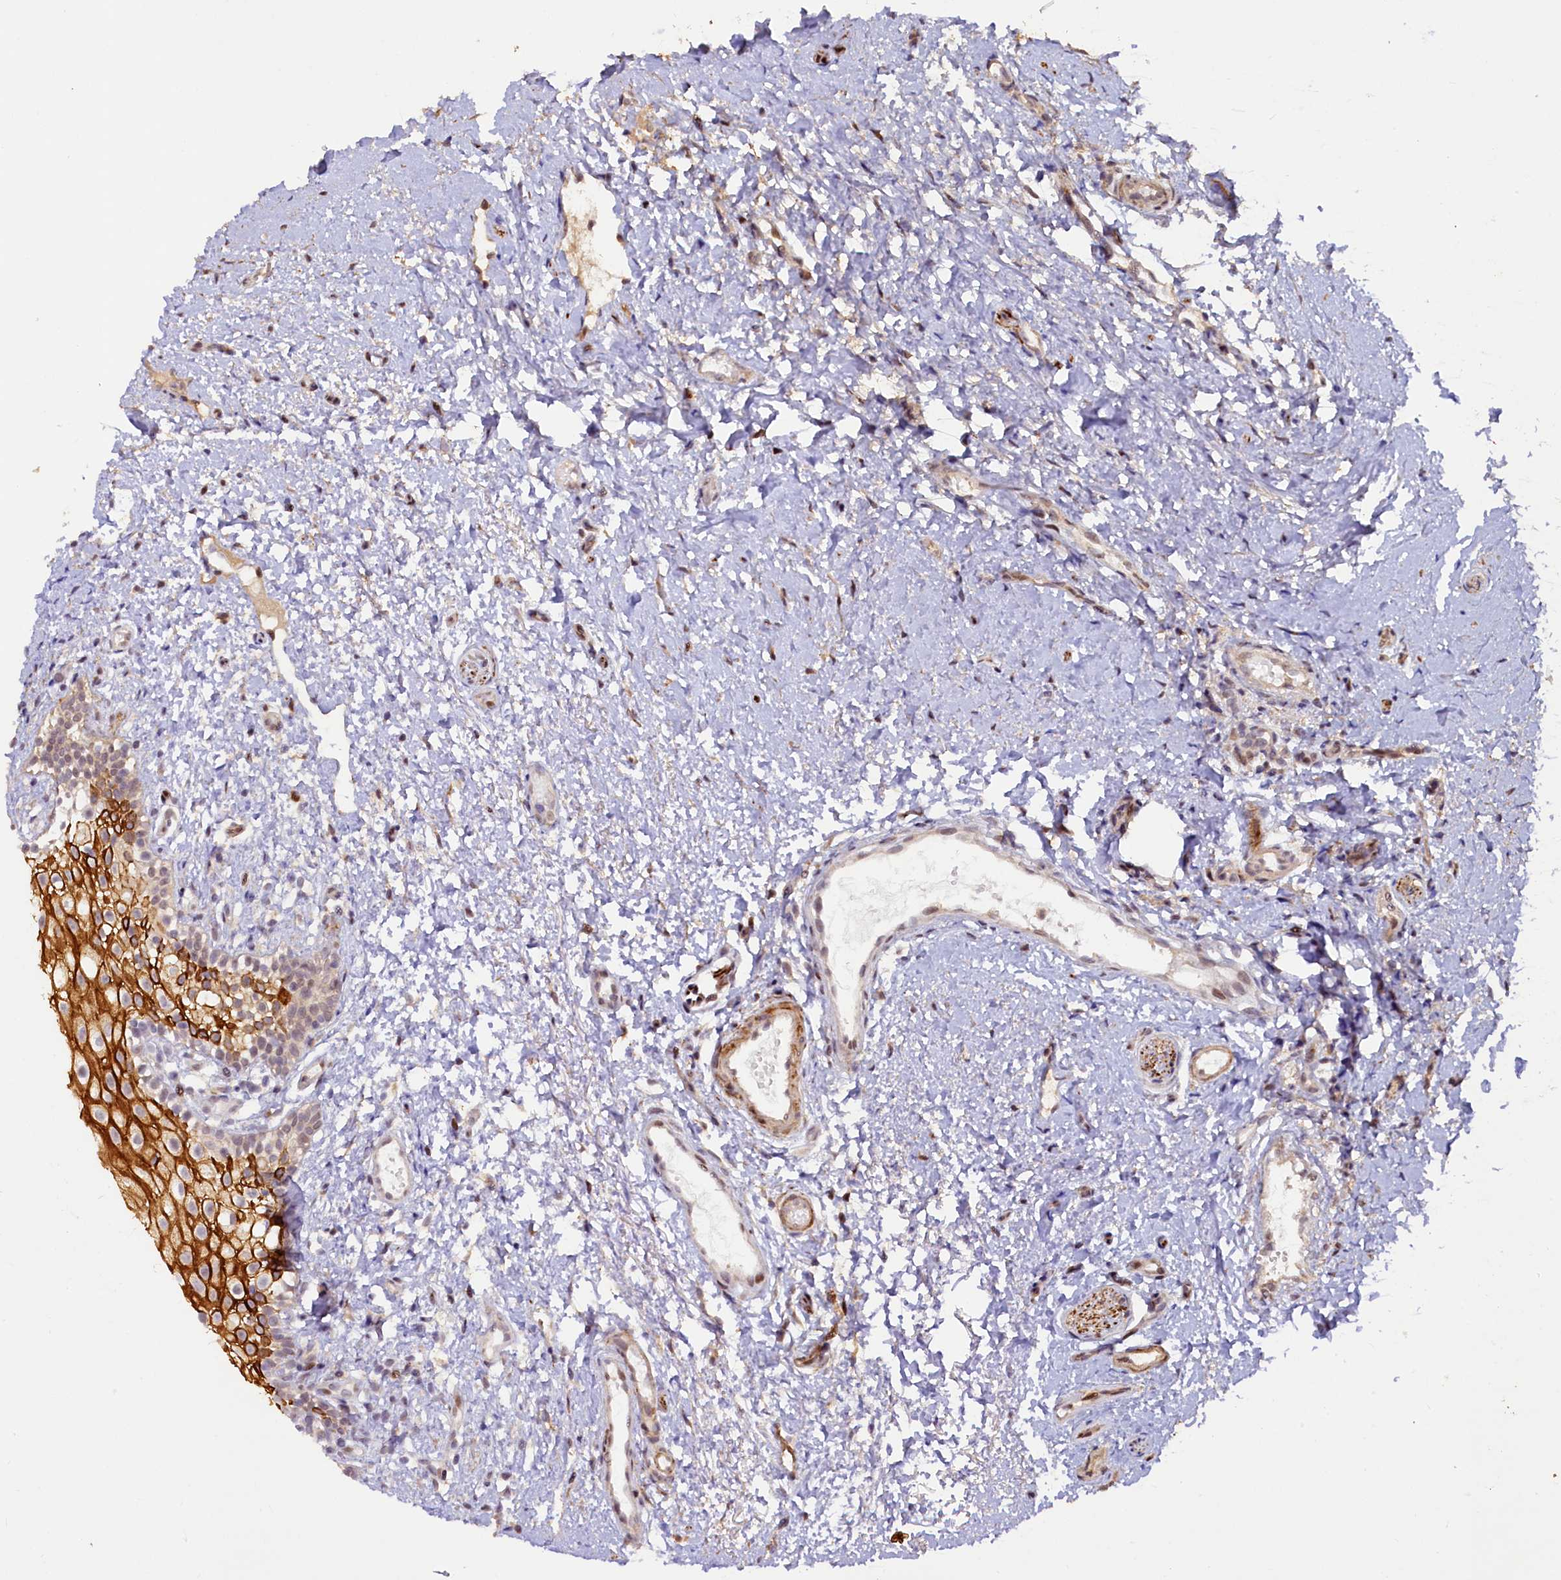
{"staining": {"intensity": "strong", "quantity": "25%-75%", "location": "cytoplasmic/membranous,nuclear"}, "tissue": "oral mucosa", "cell_type": "Squamous epithelial cells", "image_type": "normal", "snomed": [{"axis": "morphology", "description": "Normal tissue, NOS"}, {"axis": "topography", "description": "Oral tissue"}], "caption": "Immunohistochemistry (IHC) (DAB (3,3'-diaminobenzidine)) staining of unremarkable oral mucosa shows strong cytoplasmic/membranous,nuclear protein staining in about 25%-75% of squamous epithelial cells.", "gene": "SHPRH", "patient": {"sex": "female", "age": 13}}